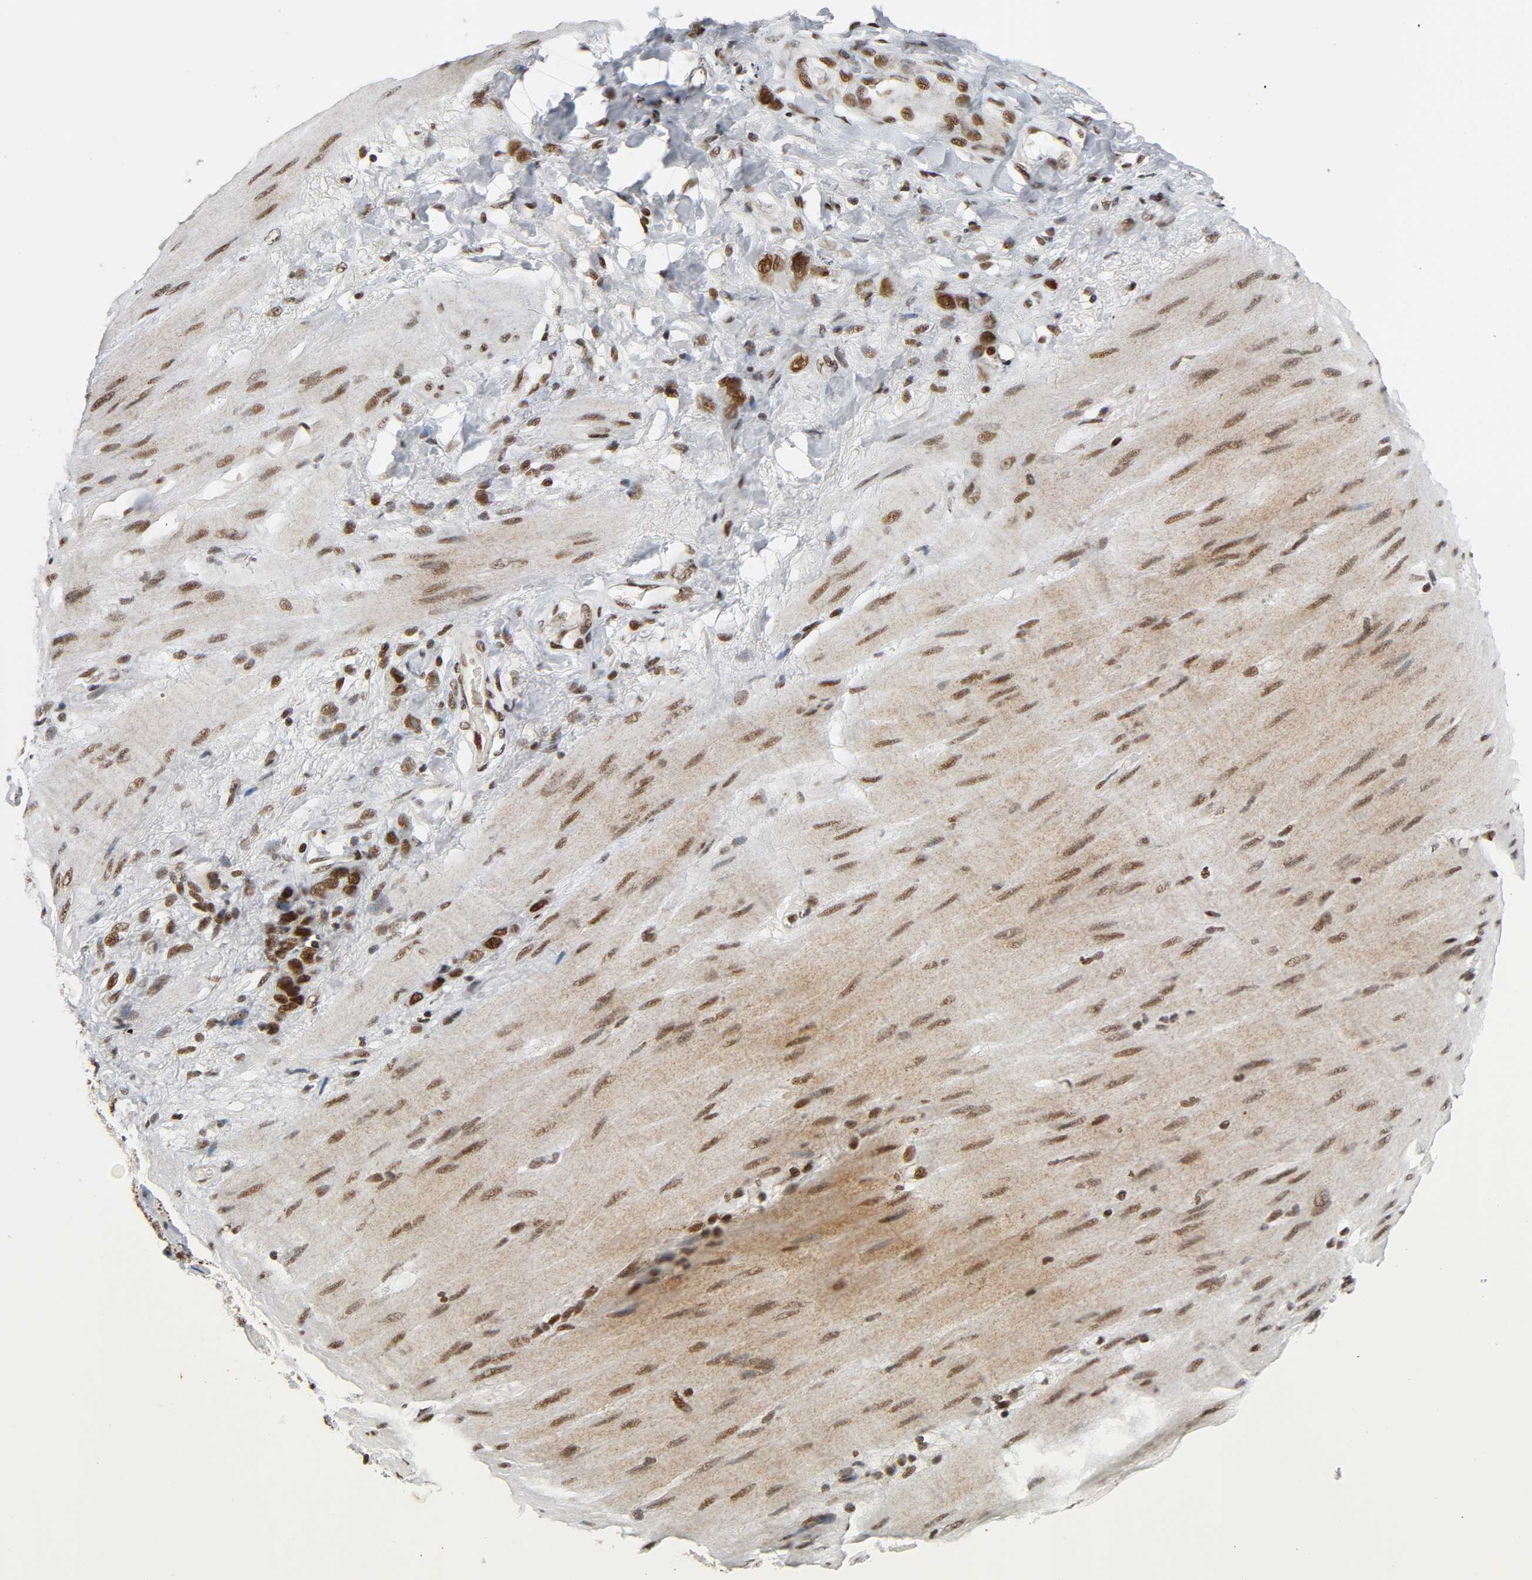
{"staining": {"intensity": "strong", "quantity": ">75%", "location": "nuclear"}, "tissue": "stomach cancer", "cell_type": "Tumor cells", "image_type": "cancer", "snomed": [{"axis": "morphology", "description": "Adenocarcinoma, NOS"}, {"axis": "topography", "description": "Stomach"}], "caption": "Stomach cancer (adenocarcinoma) stained with DAB immunohistochemistry (IHC) displays high levels of strong nuclear positivity in about >75% of tumor cells.", "gene": "CDK9", "patient": {"sex": "male", "age": 82}}